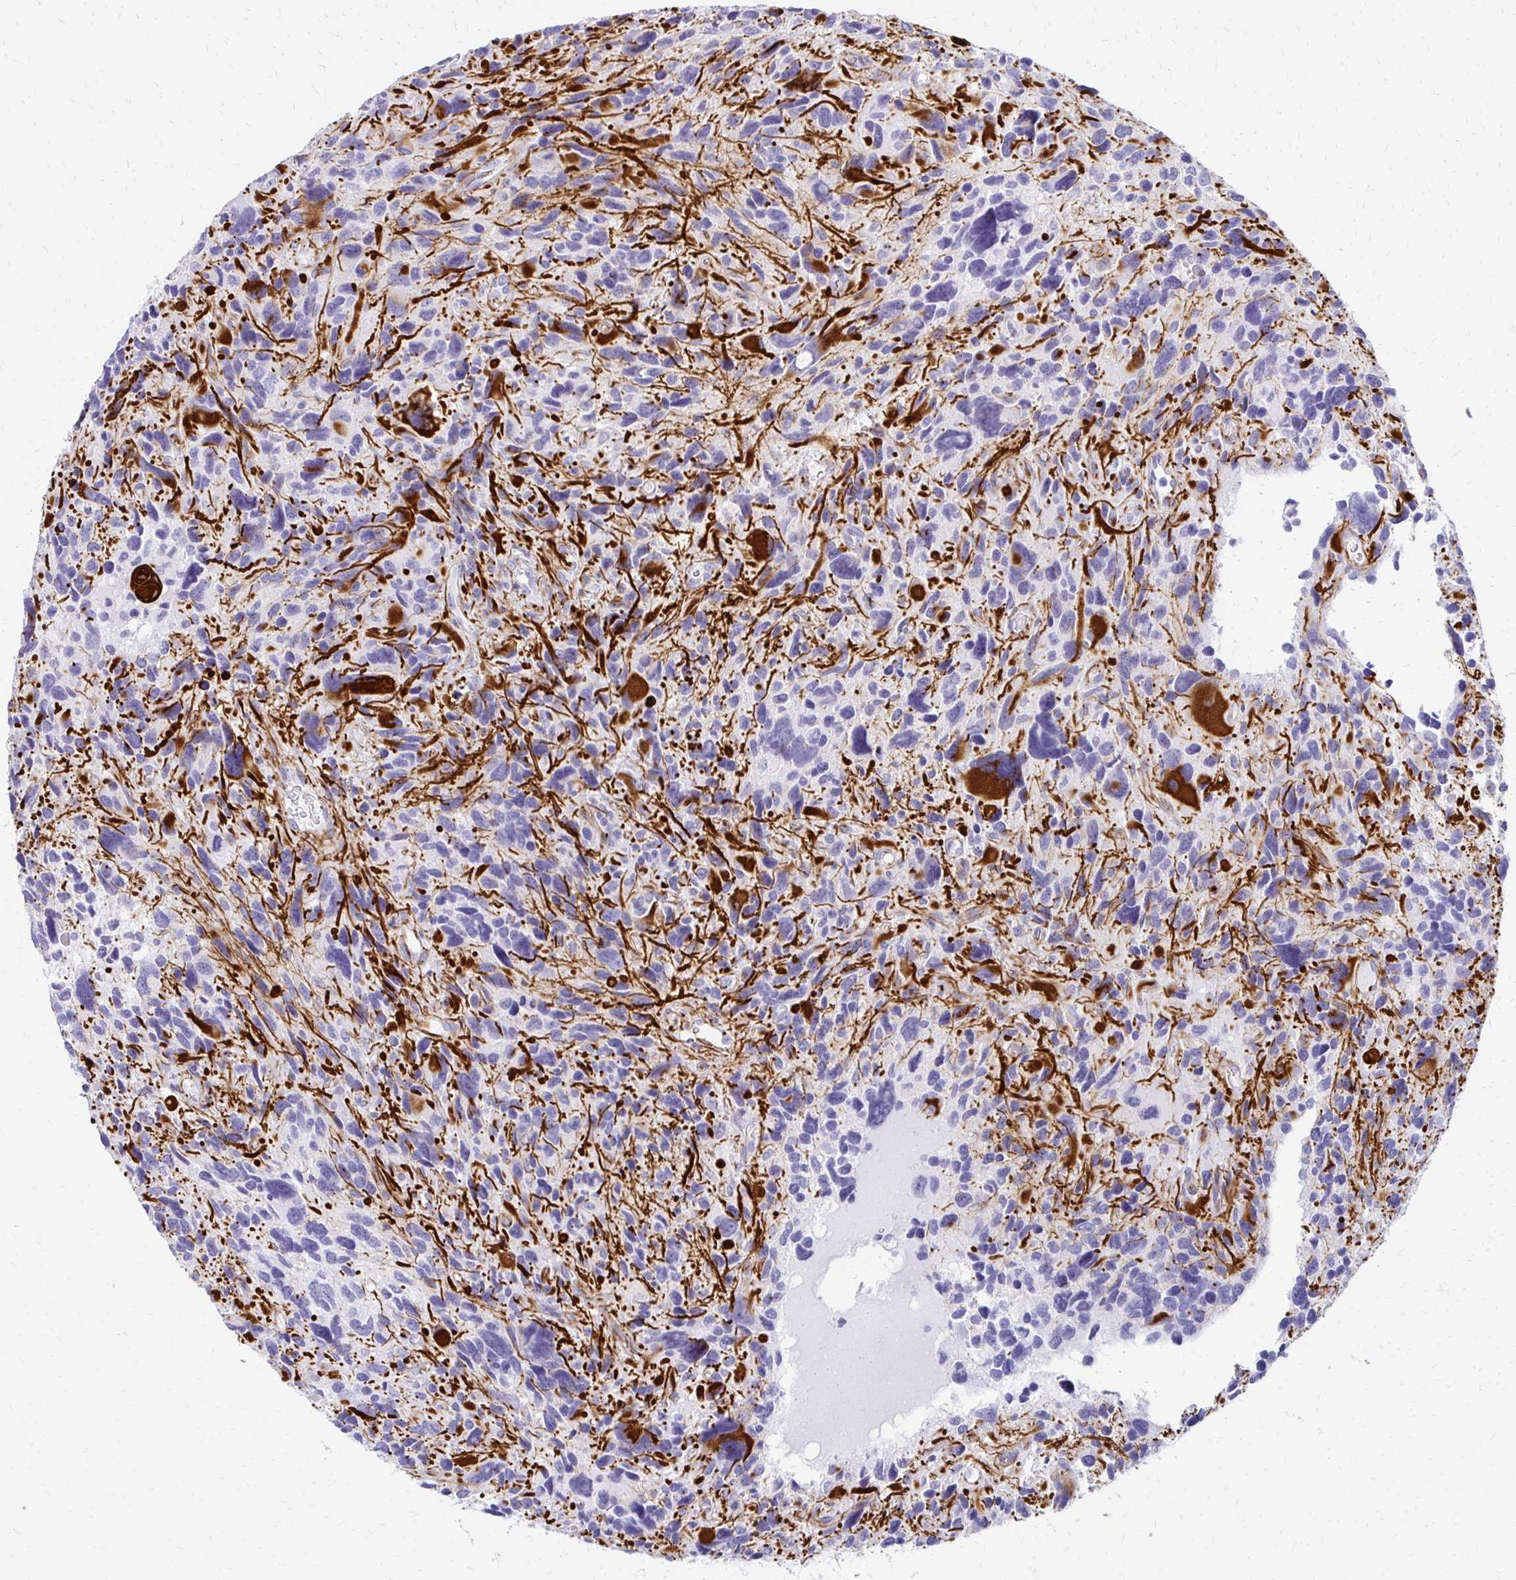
{"staining": {"intensity": "strong", "quantity": "<25%", "location": "cytoplasmic/membranous"}, "tissue": "glioma", "cell_type": "Tumor cells", "image_type": "cancer", "snomed": [{"axis": "morphology", "description": "Glioma, malignant, High grade"}, {"axis": "topography", "description": "Brain"}], "caption": "Tumor cells display medium levels of strong cytoplasmic/membranous staining in approximately <25% of cells in human malignant glioma (high-grade). The staining was performed using DAB, with brown indicating positive protein expression. Nuclei are stained blue with hematoxylin.", "gene": "TMEM54", "patient": {"sex": "male", "age": 46}}